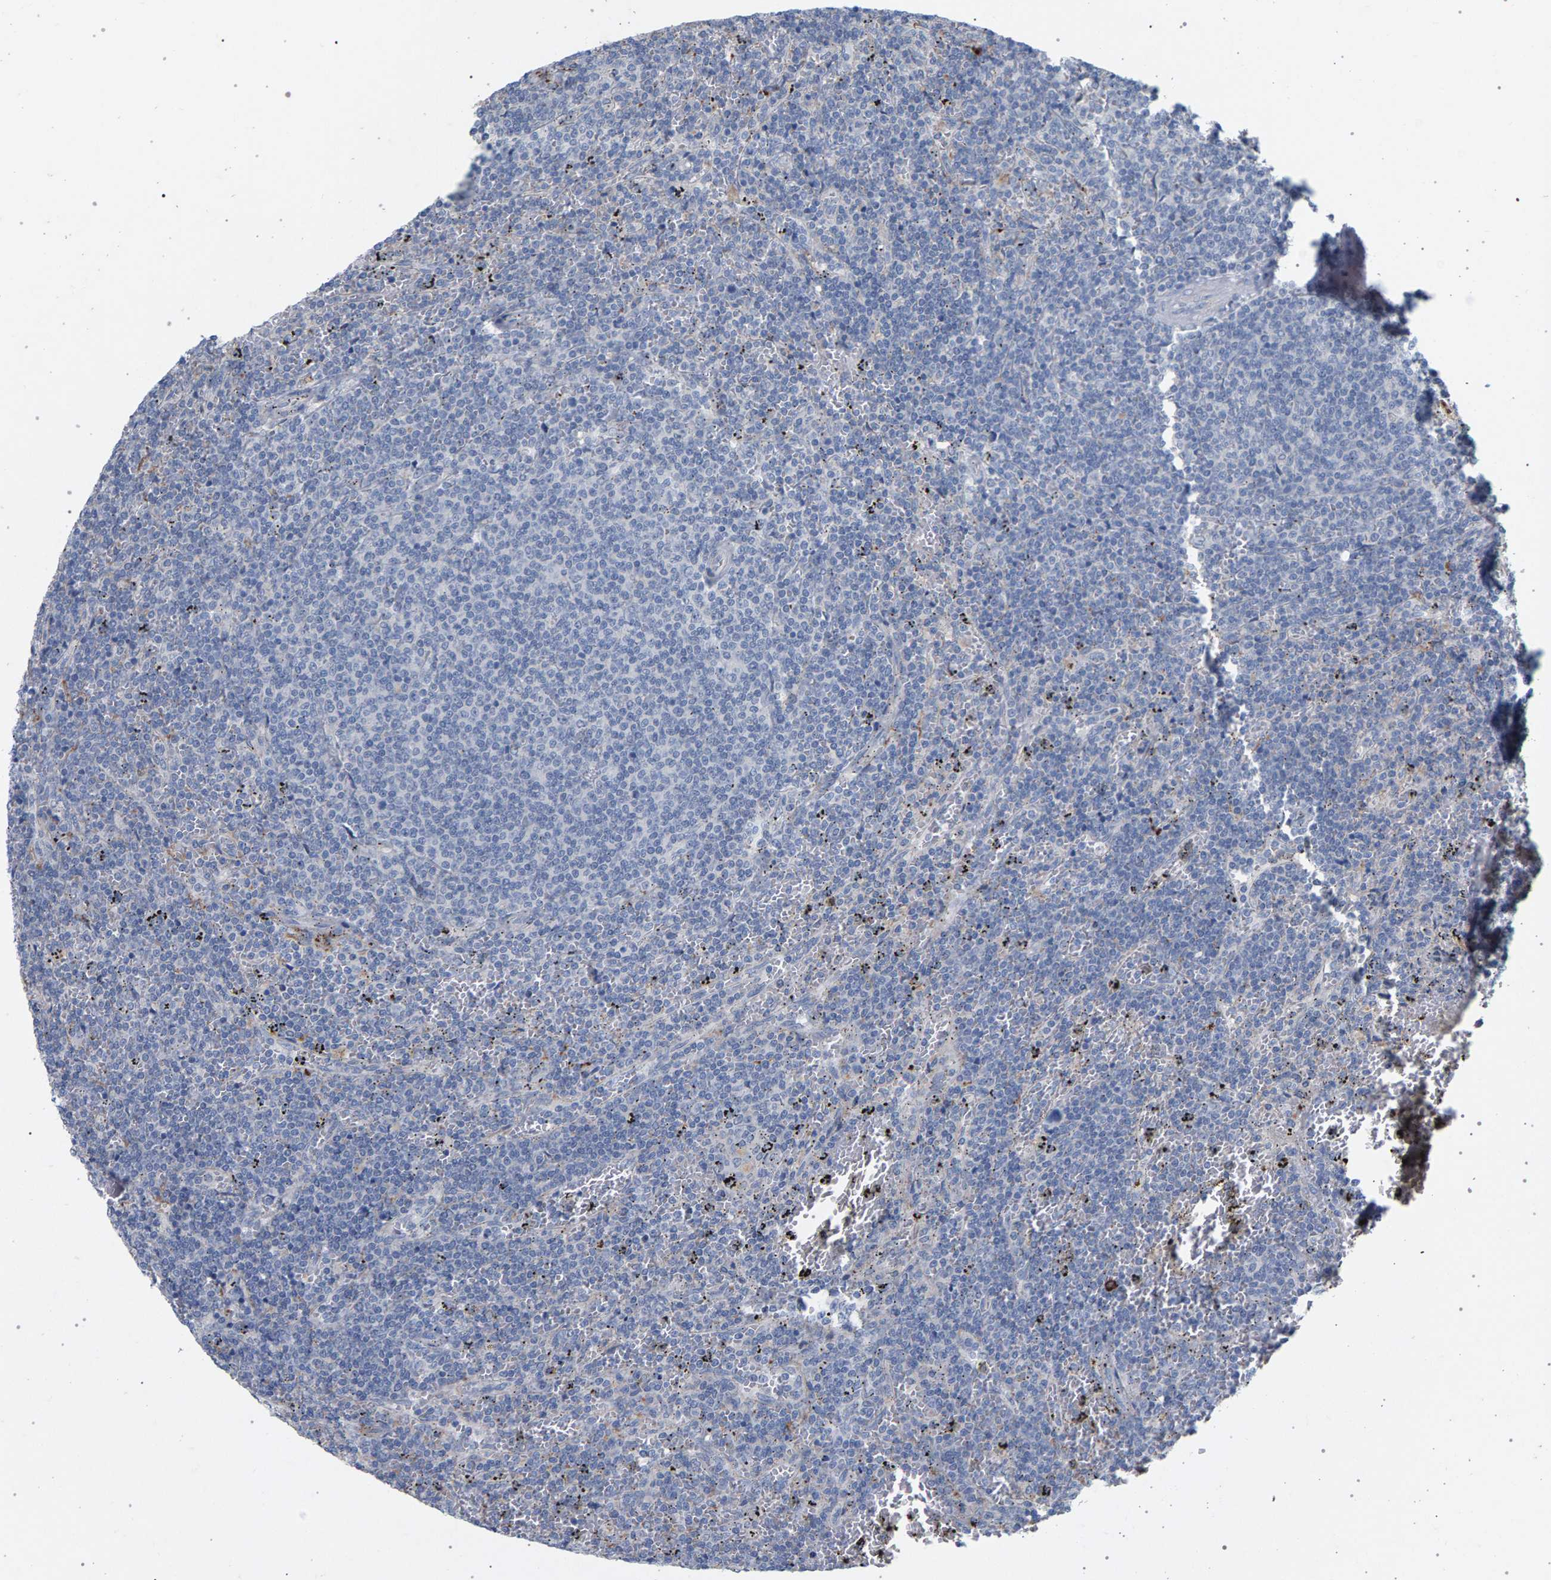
{"staining": {"intensity": "negative", "quantity": "none", "location": "none"}, "tissue": "lymphoma", "cell_type": "Tumor cells", "image_type": "cancer", "snomed": [{"axis": "morphology", "description": "Malignant lymphoma, non-Hodgkin's type, Low grade"}, {"axis": "topography", "description": "Spleen"}], "caption": "Immunohistochemical staining of human lymphoma exhibits no significant staining in tumor cells.", "gene": "MAMDC2", "patient": {"sex": "female", "age": 50}}